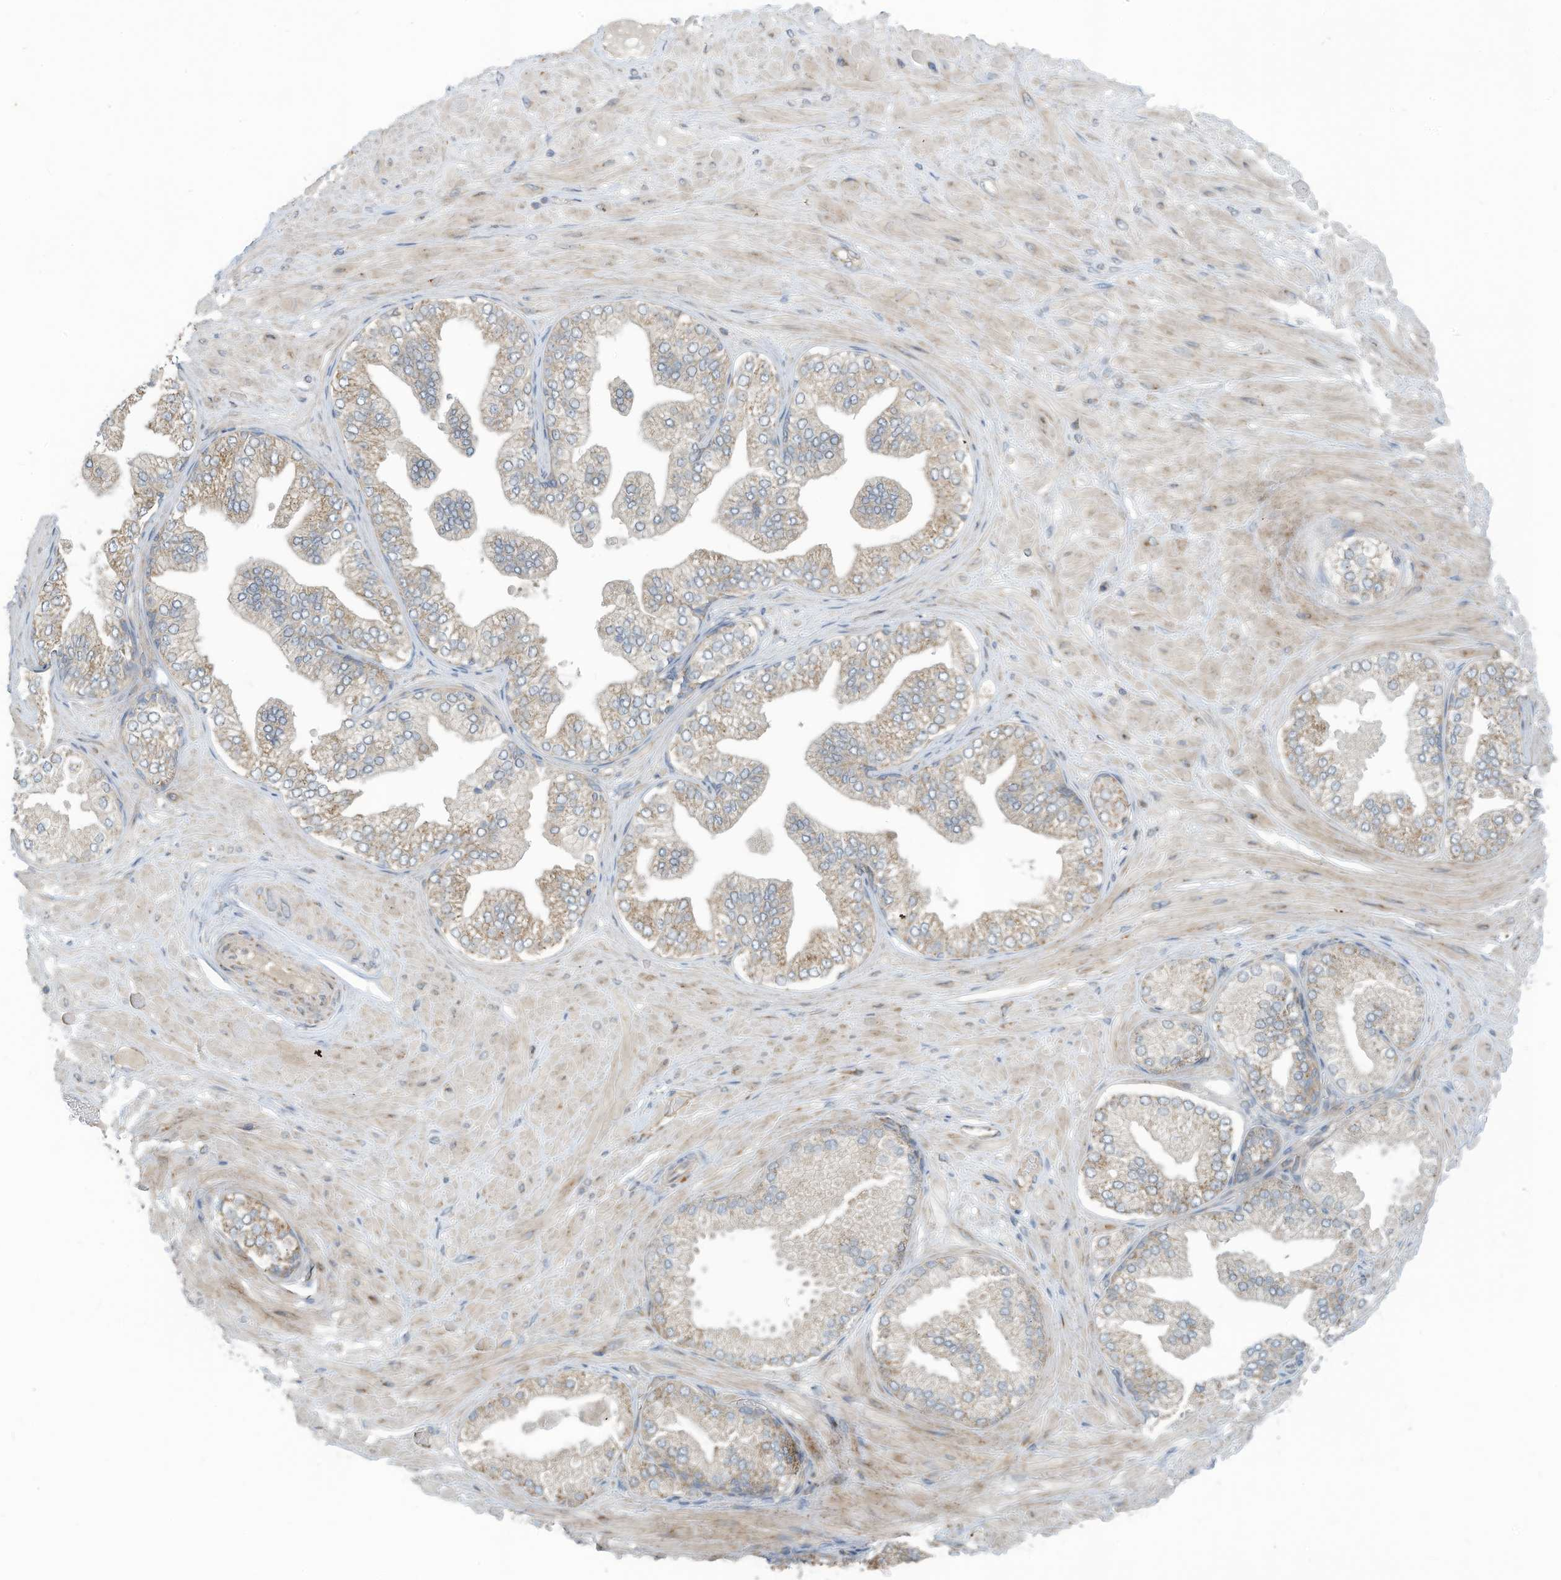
{"staining": {"intensity": "moderate", "quantity": "<25%", "location": "cytoplasmic/membranous"}, "tissue": "adipose tissue", "cell_type": "Adipocytes", "image_type": "normal", "snomed": [{"axis": "morphology", "description": "Normal tissue, NOS"}, {"axis": "morphology", "description": "Adenocarcinoma, Low grade"}, {"axis": "topography", "description": "Prostate"}, {"axis": "topography", "description": "Peripheral nerve tissue"}], "caption": "Immunohistochemistry photomicrograph of benign adipose tissue stained for a protein (brown), which reveals low levels of moderate cytoplasmic/membranous staining in about <25% of adipocytes.", "gene": "SCGB1D2", "patient": {"sex": "male", "age": 63}}